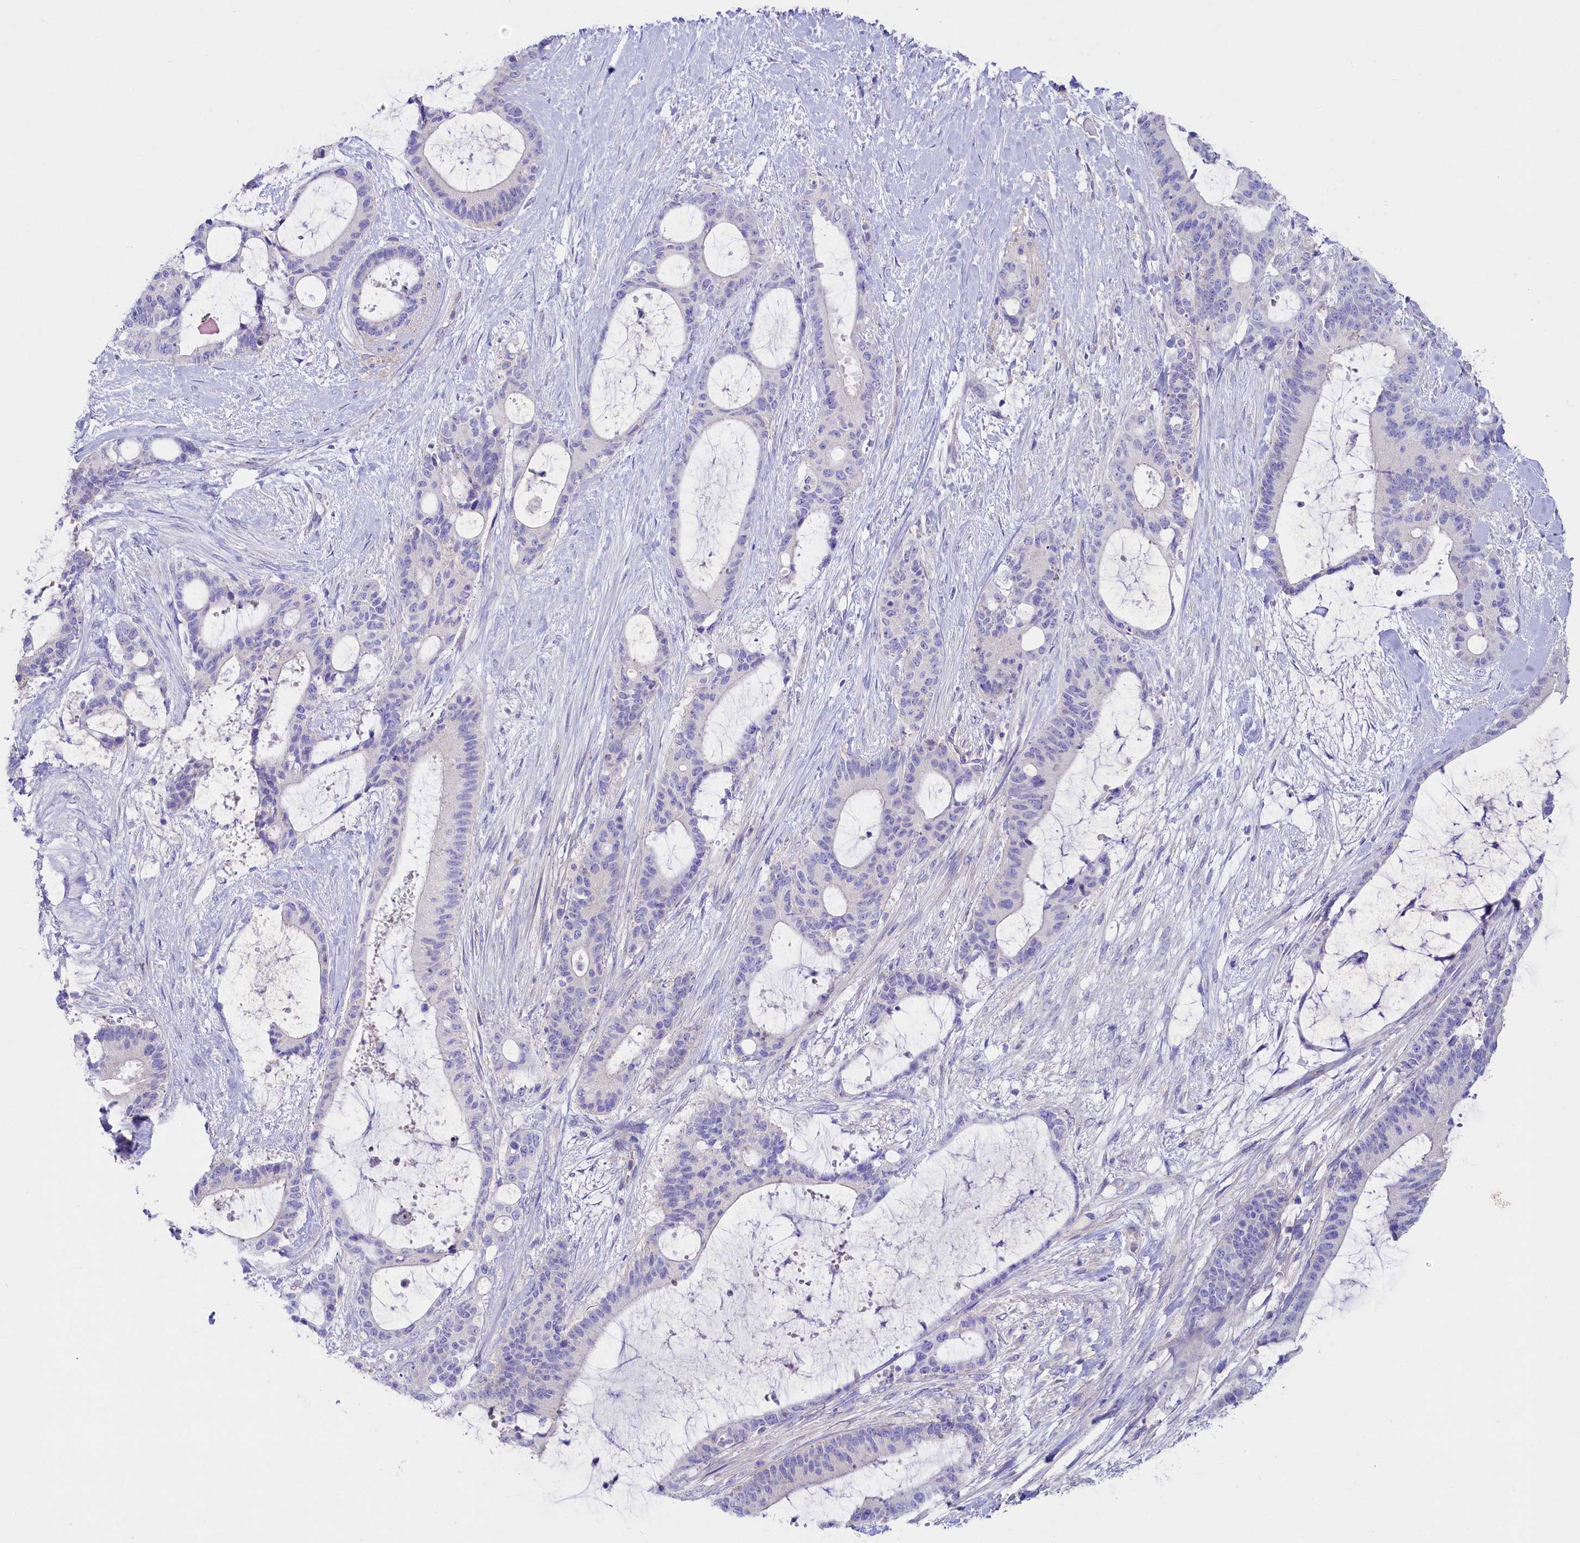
{"staining": {"intensity": "negative", "quantity": "none", "location": "none"}, "tissue": "liver cancer", "cell_type": "Tumor cells", "image_type": "cancer", "snomed": [{"axis": "morphology", "description": "Normal tissue, NOS"}, {"axis": "morphology", "description": "Cholangiocarcinoma"}, {"axis": "topography", "description": "Liver"}, {"axis": "topography", "description": "Peripheral nerve tissue"}], "caption": "Immunohistochemistry (IHC) histopathology image of neoplastic tissue: human liver cancer stained with DAB (3,3'-diaminobenzidine) reveals no significant protein expression in tumor cells. The staining is performed using DAB (3,3'-diaminobenzidine) brown chromogen with nuclei counter-stained in using hematoxylin.", "gene": "VPS26B", "patient": {"sex": "female", "age": 73}}